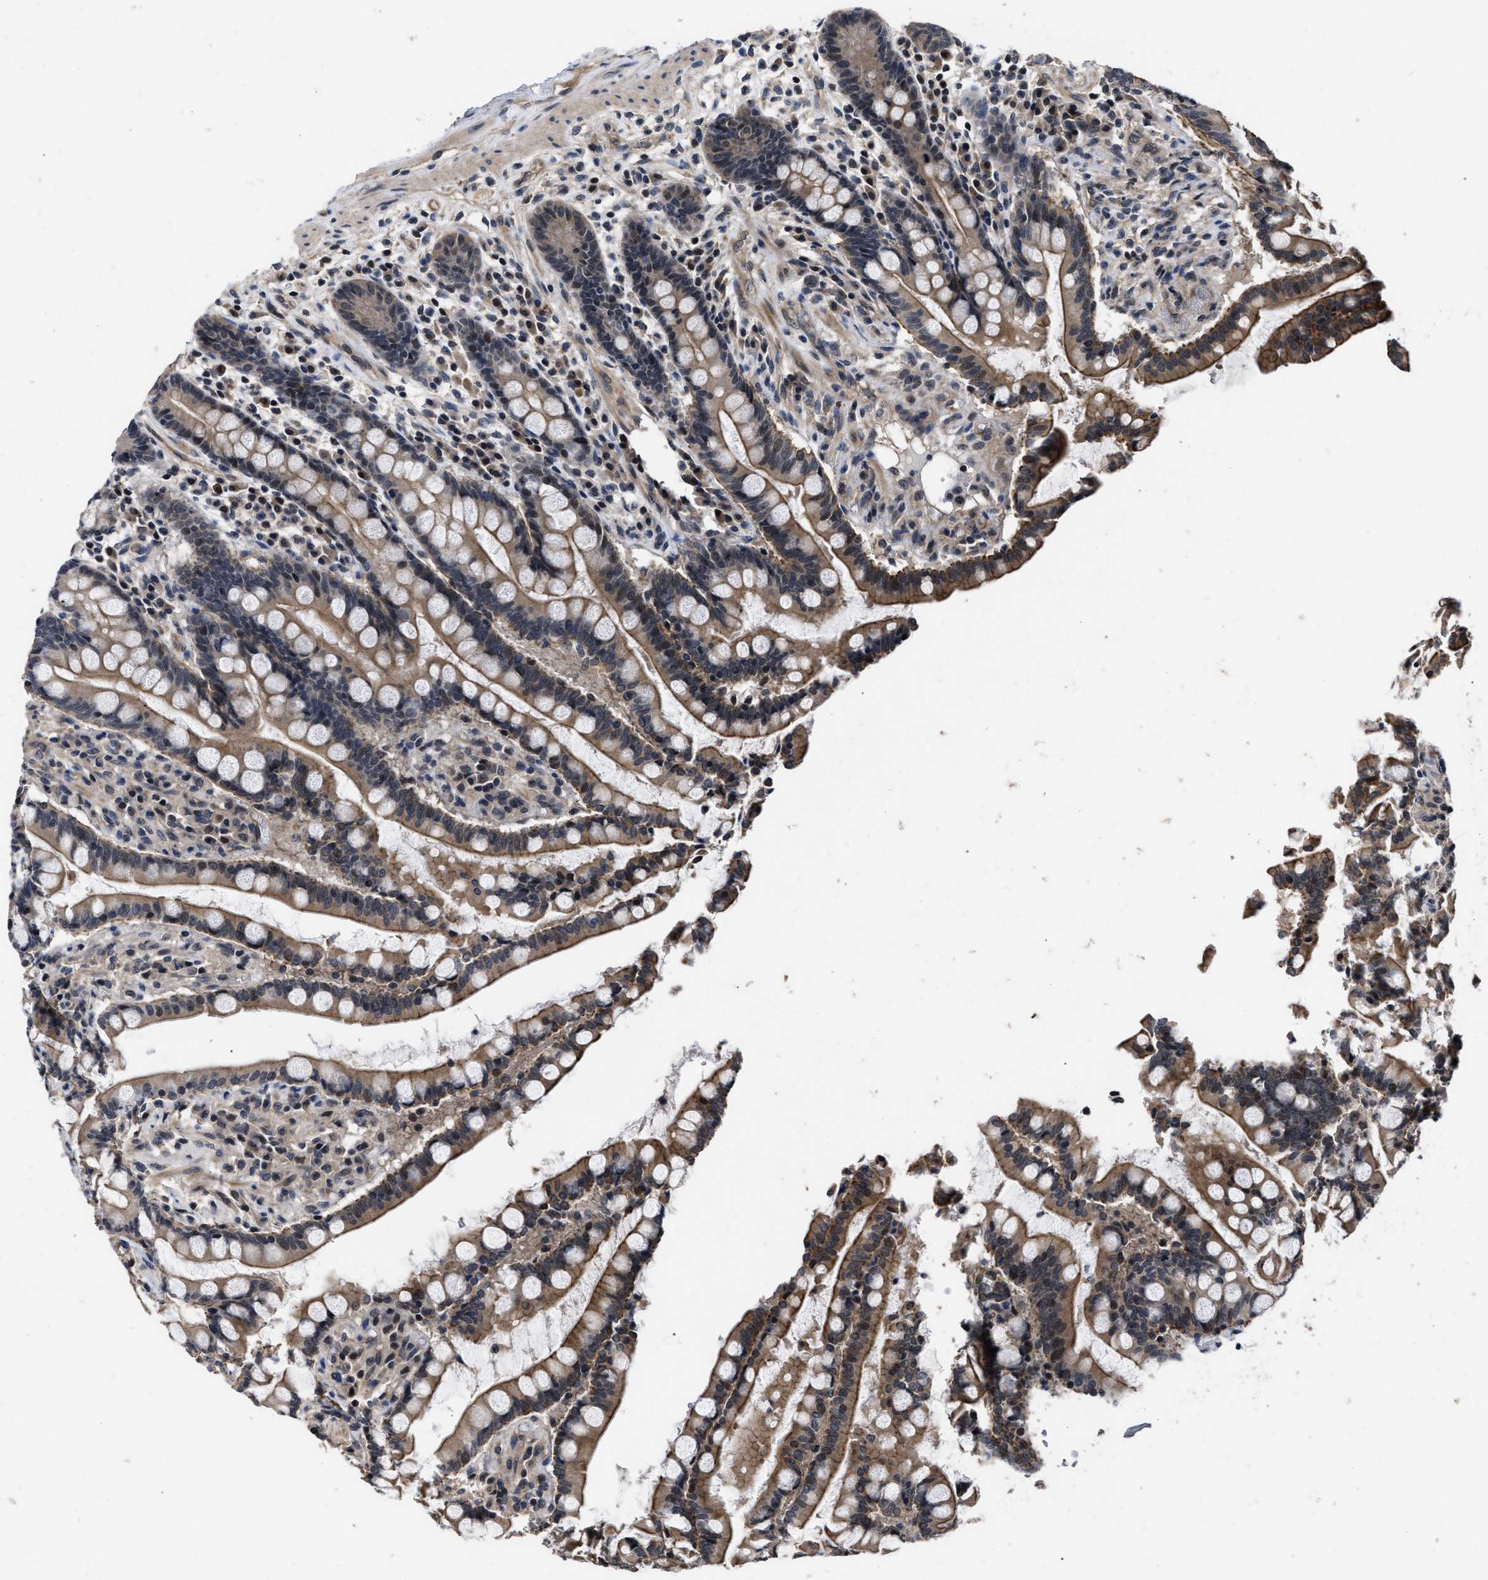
{"staining": {"intensity": "moderate", "quantity": ">75%", "location": "cytoplasmic/membranous"}, "tissue": "colon", "cell_type": "Endothelial cells", "image_type": "normal", "snomed": [{"axis": "morphology", "description": "Normal tissue, NOS"}, {"axis": "topography", "description": "Colon"}], "caption": "Moderate cytoplasmic/membranous protein expression is identified in approximately >75% of endothelial cells in colon. Nuclei are stained in blue.", "gene": "DNAJC14", "patient": {"sex": "male", "age": 73}}